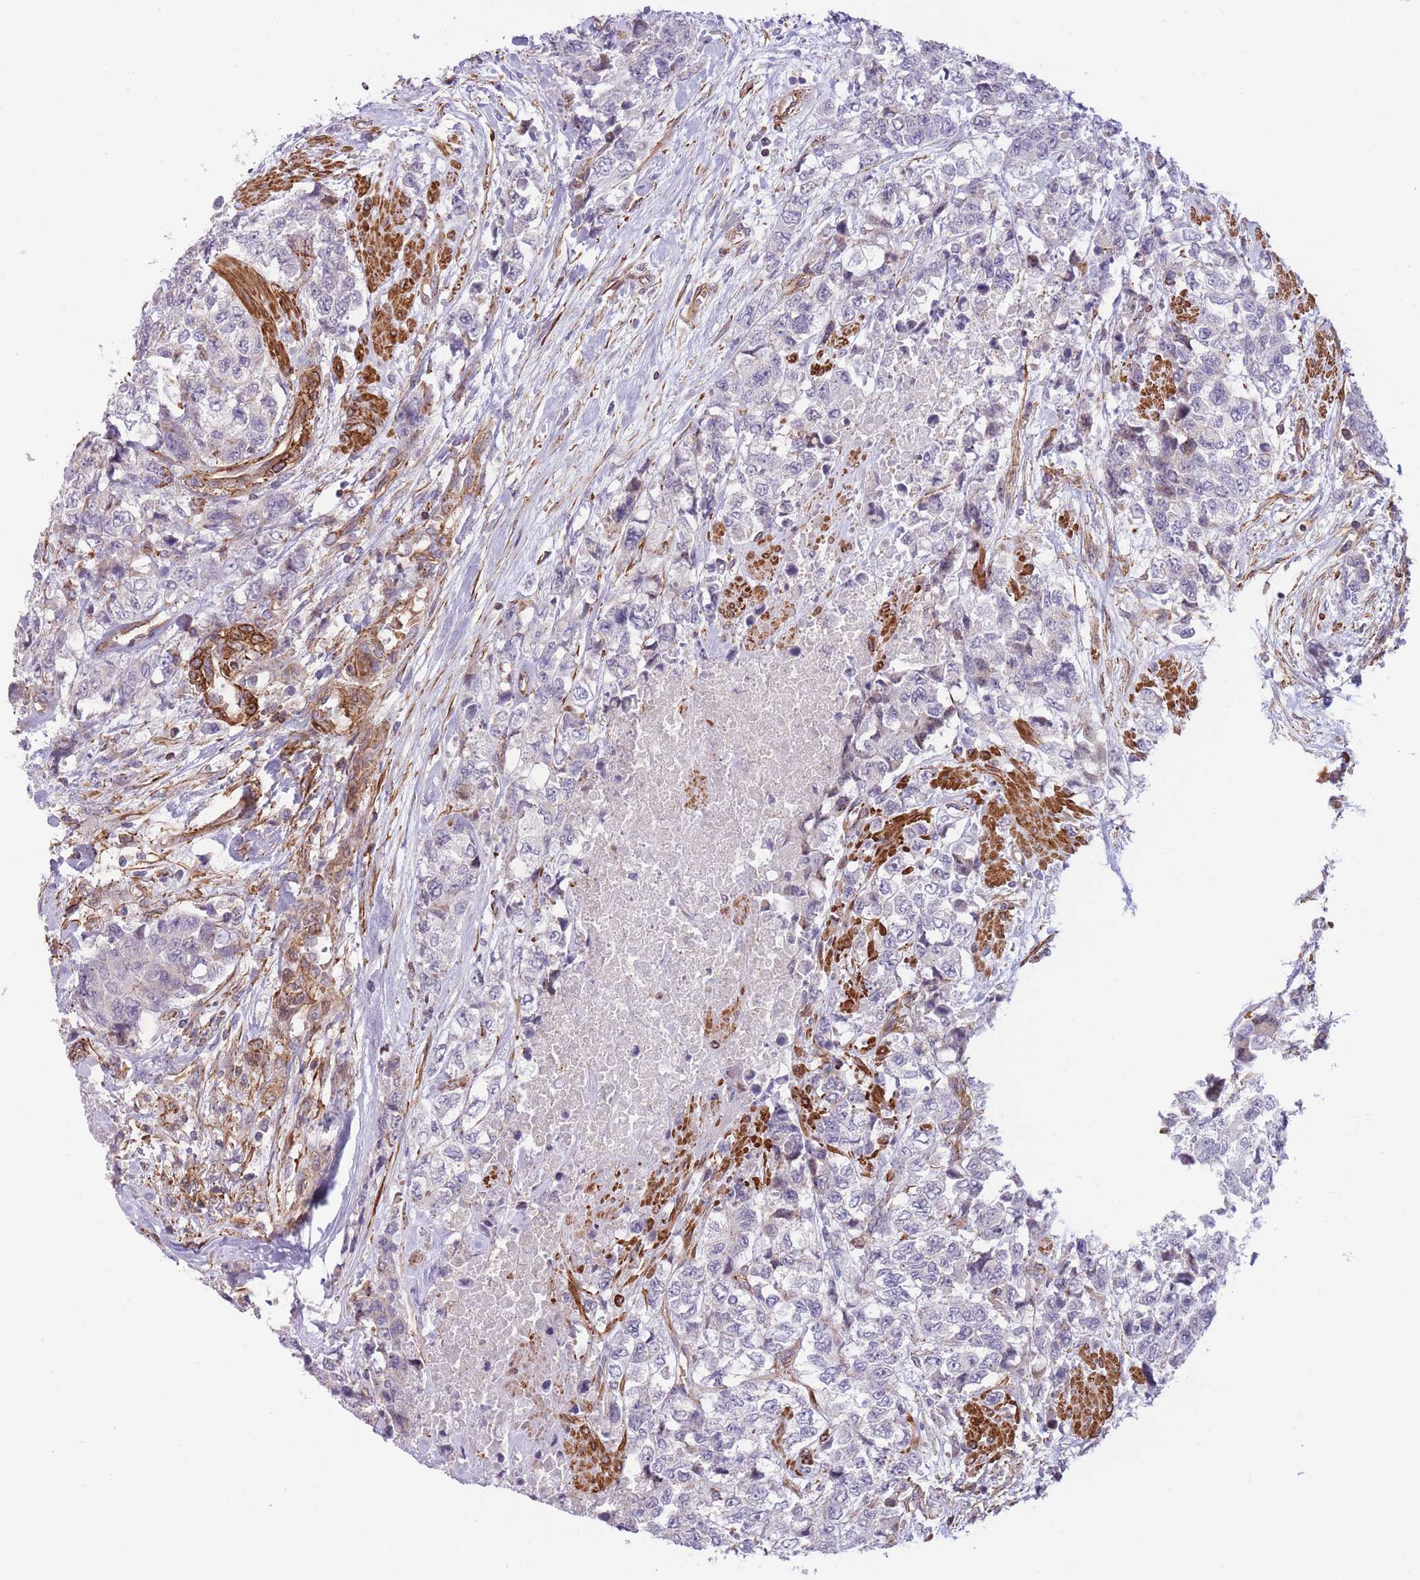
{"staining": {"intensity": "negative", "quantity": "none", "location": "none"}, "tissue": "urothelial cancer", "cell_type": "Tumor cells", "image_type": "cancer", "snomed": [{"axis": "morphology", "description": "Urothelial carcinoma, High grade"}, {"axis": "topography", "description": "Urinary bladder"}], "caption": "A high-resolution photomicrograph shows immunohistochemistry staining of urothelial cancer, which shows no significant expression in tumor cells. The staining was performed using DAB (3,3'-diaminobenzidine) to visualize the protein expression in brown, while the nuclei were stained in blue with hematoxylin (Magnification: 20x).", "gene": "CDC25B", "patient": {"sex": "female", "age": 78}}